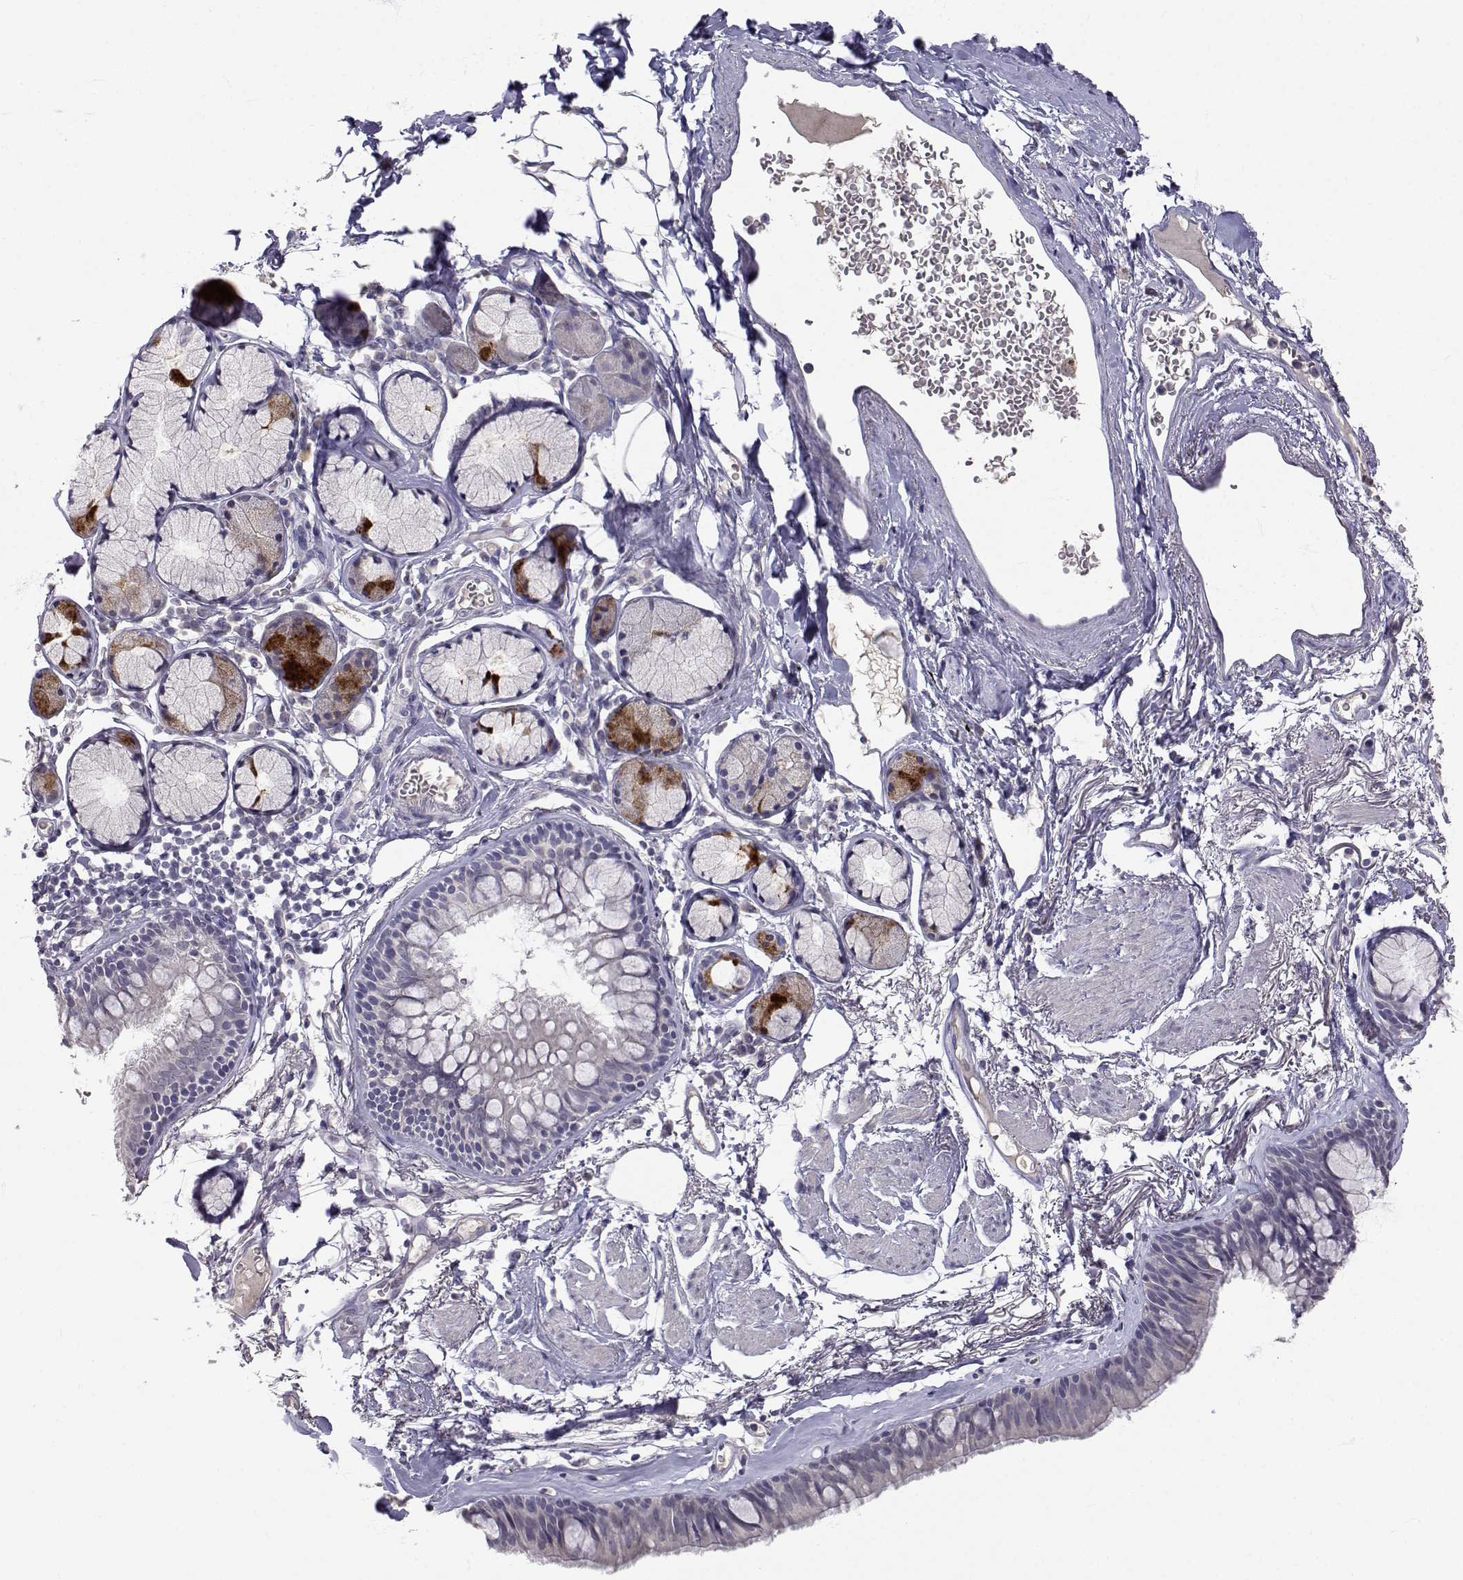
{"staining": {"intensity": "negative", "quantity": "none", "location": "none"}, "tissue": "bronchus", "cell_type": "Respiratory epithelial cells", "image_type": "normal", "snomed": [{"axis": "morphology", "description": "Normal tissue, NOS"}, {"axis": "morphology", "description": "Squamous cell carcinoma, NOS"}, {"axis": "topography", "description": "Cartilage tissue"}, {"axis": "topography", "description": "Bronchus"}], "caption": "DAB immunohistochemical staining of unremarkable human bronchus reveals no significant positivity in respiratory epithelial cells. (Immunohistochemistry, brightfield microscopy, high magnification).", "gene": "SLC6A3", "patient": {"sex": "male", "age": 72}}